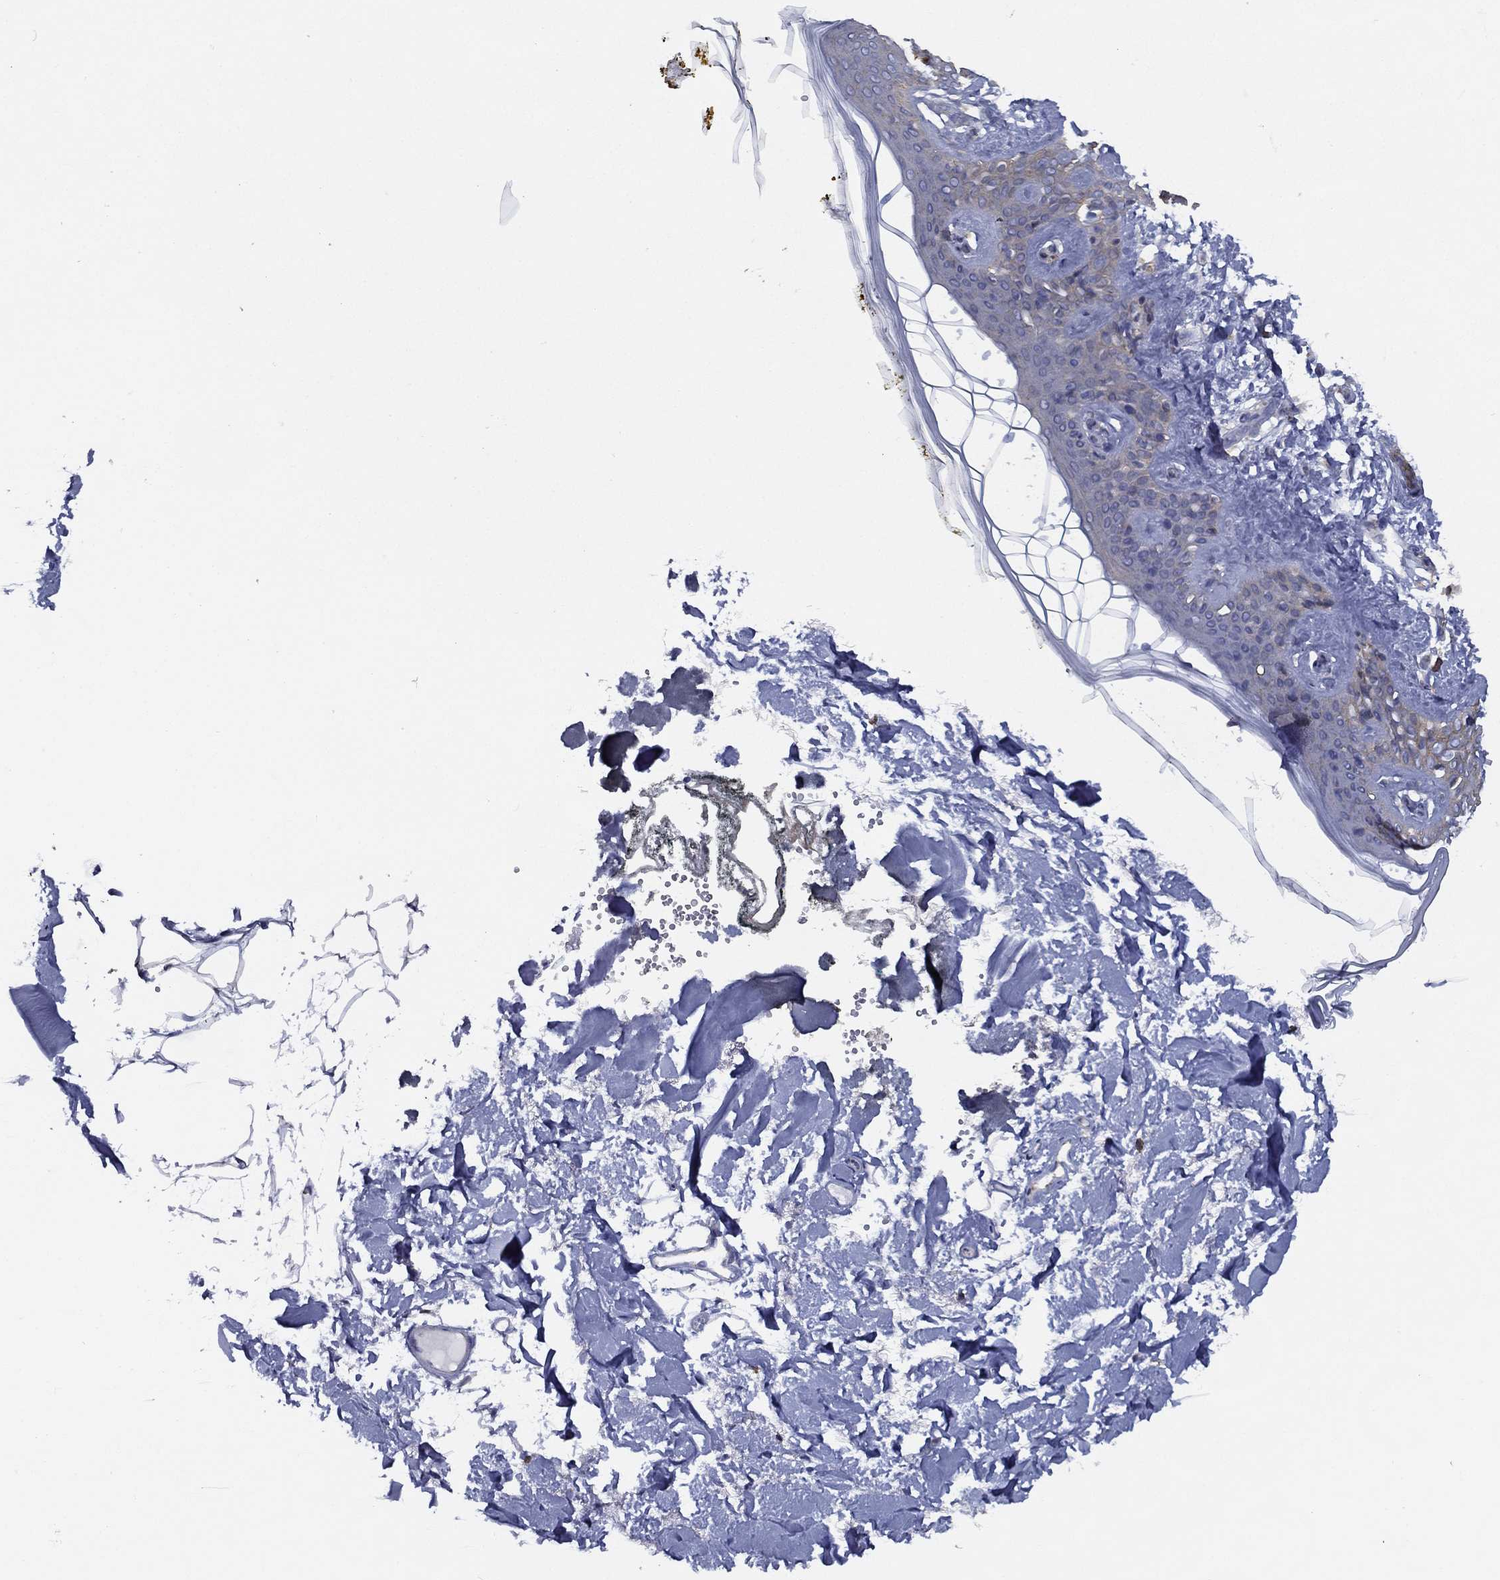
{"staining": {"intensity": "negative", "quantity": "none", "location": "none"}, "tissue": "skin", "cell_type": "Fibroblasts", "image_type": "normal", "snomed": [{"axis": "morphology", "description": "Normal tissue, NOS"}, {"axis": "topography", "description": "Skin"}], "caption": "The IHC micrograph has no significant expression in fibroblasts of skin. The staining is performed using DAB brown chromogen with nuclei counter-stained in using hematoxylin.", "gene": "ZNF223", "patient": {"sex": "female", "age": 34}}